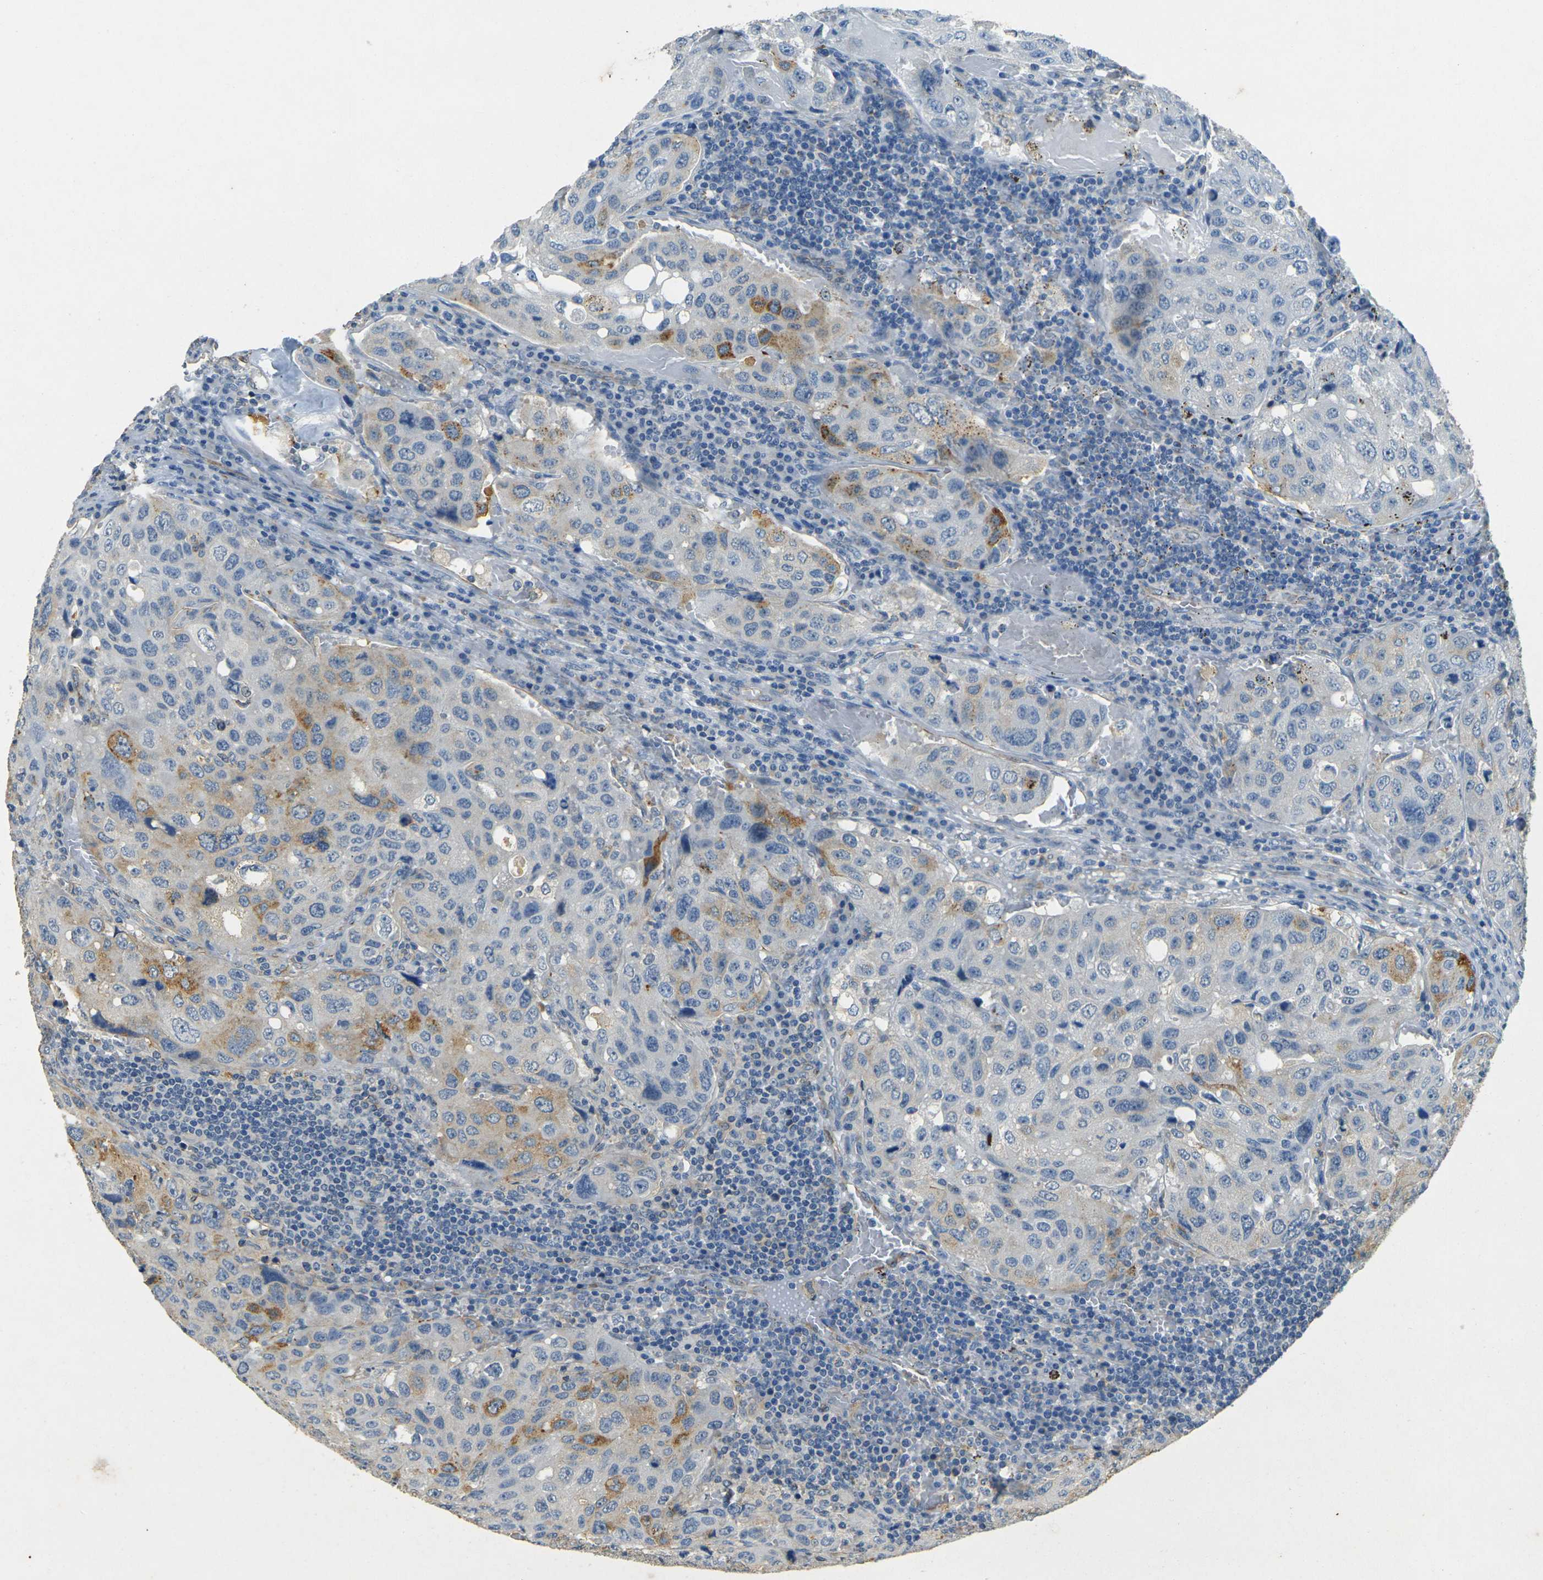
{"staining": {"intensity": "moderate", "quantity": "<25%", "location": "cytoplasmic/membranous"}, "tissue": "urothelial cancer", "cell_type": "Tumor cells", "image_type": "cancer", "snomed": [{"axis": "morphology", "description": "Urothelial carcinoma, High grade"}, {"axis": "topography", "description": "Lymph node"}, {"axis": "topography", "description": "Urinary bladder"}], "caption": "IHC image of human urothelial cancer stained for a protein (brown), which demonstrates low levels of moderate cytoplasmic/membranous staining in approximately <25% of tumor cells.", "gene": "SORT1", "patient": {"sex": "male", "age": 51}}